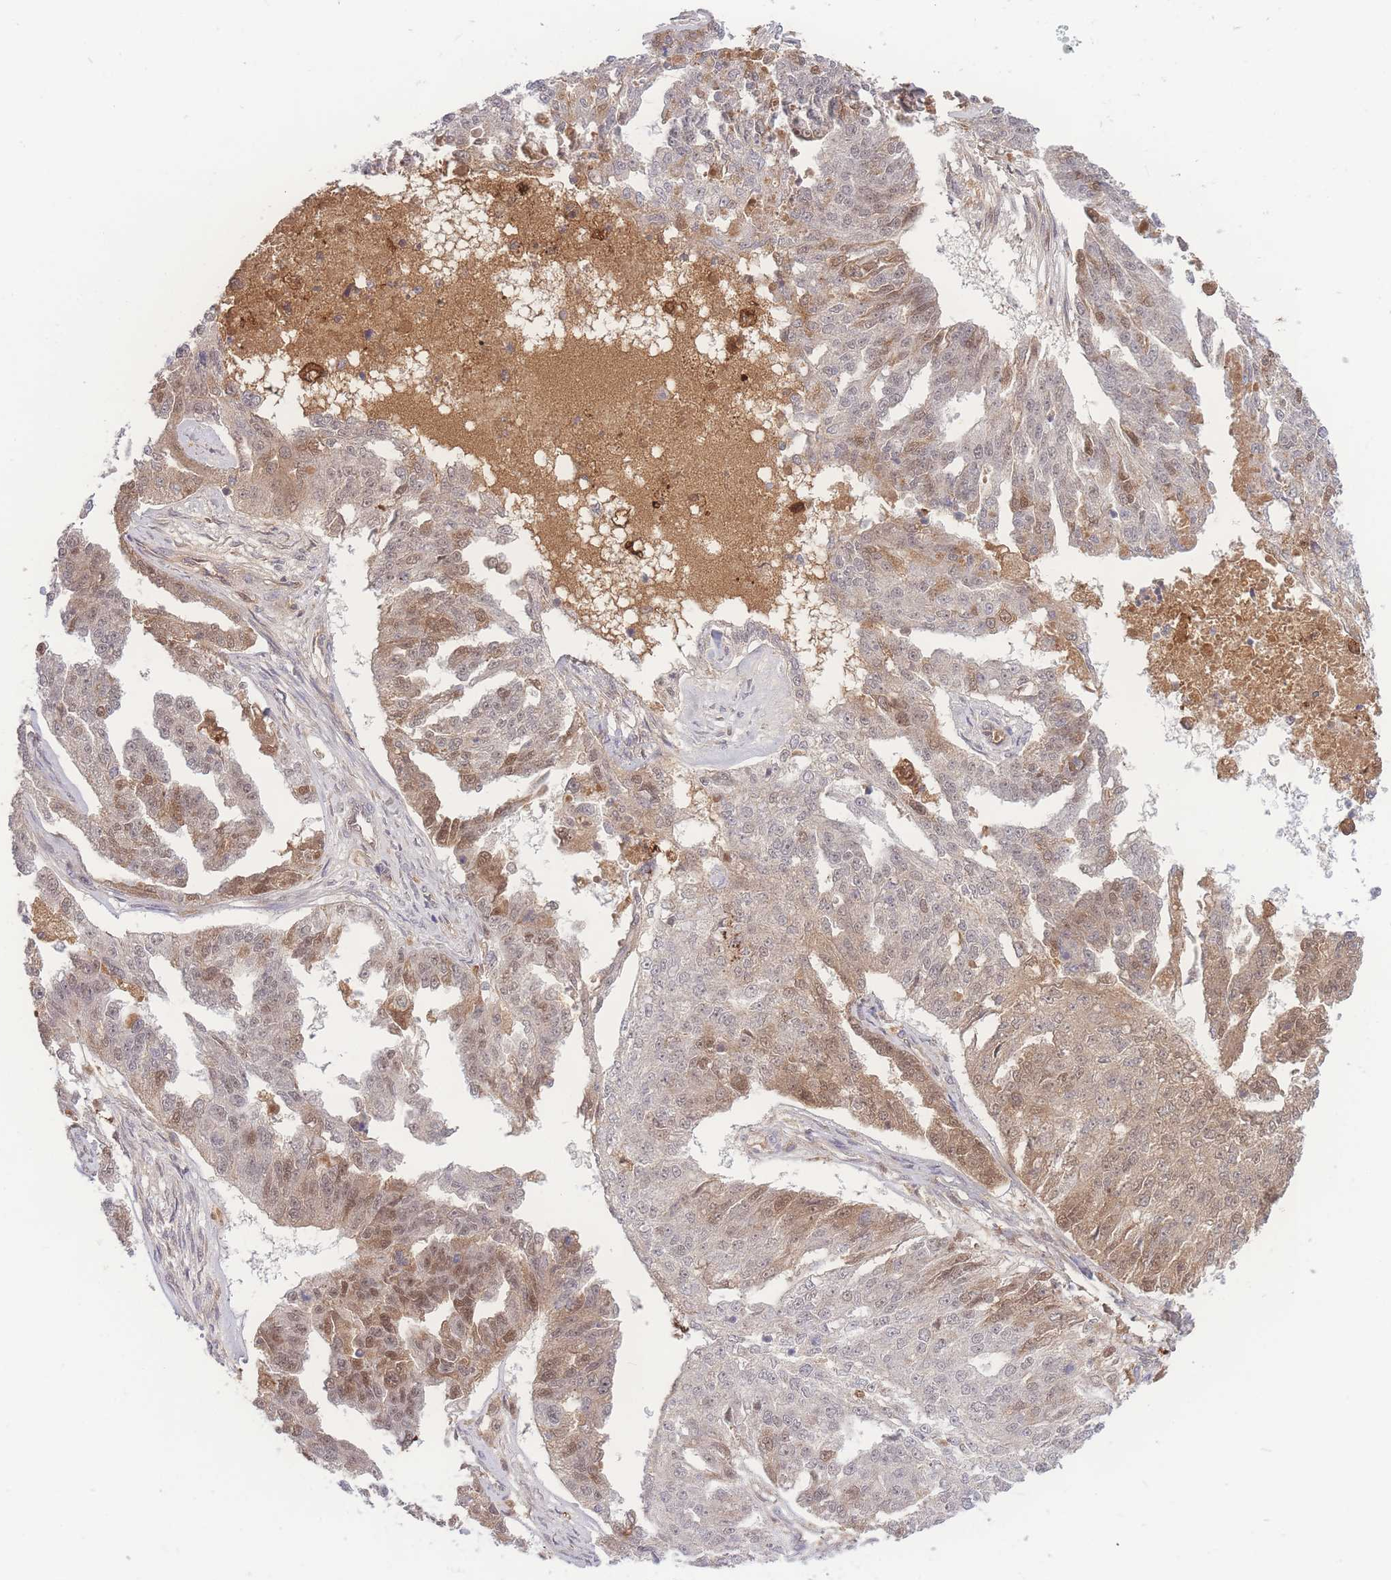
{"staining": {"intensity": "moderate", "quantity": "25%-75%", "location": "cytoplasmic/membranous,nuclear"}, "tissue": "ovarian cancer", "cell_type": "Tumor cells", "image_type": "cancer", "snomed": [{"axis": "morphology", "description": "Cystadenocarcinoma, serous, NOS"}, {"axis": "topography", "description": "Ovary"}], "caption": "The immunohistochemical stain labels moderate cytoplasmic/membranous and nuclear positivity in tumor cells of serous cystadenocarcinoma (ovarian) tissue. The staining is performed using DAB (3,3'-diaminobenzidine) brown chromogen to label protein expression. The nuclei are counter-stained blue using hematoxylin.", "gene": "RAVER1", "patient": {"sex": "female", "age": 58}}